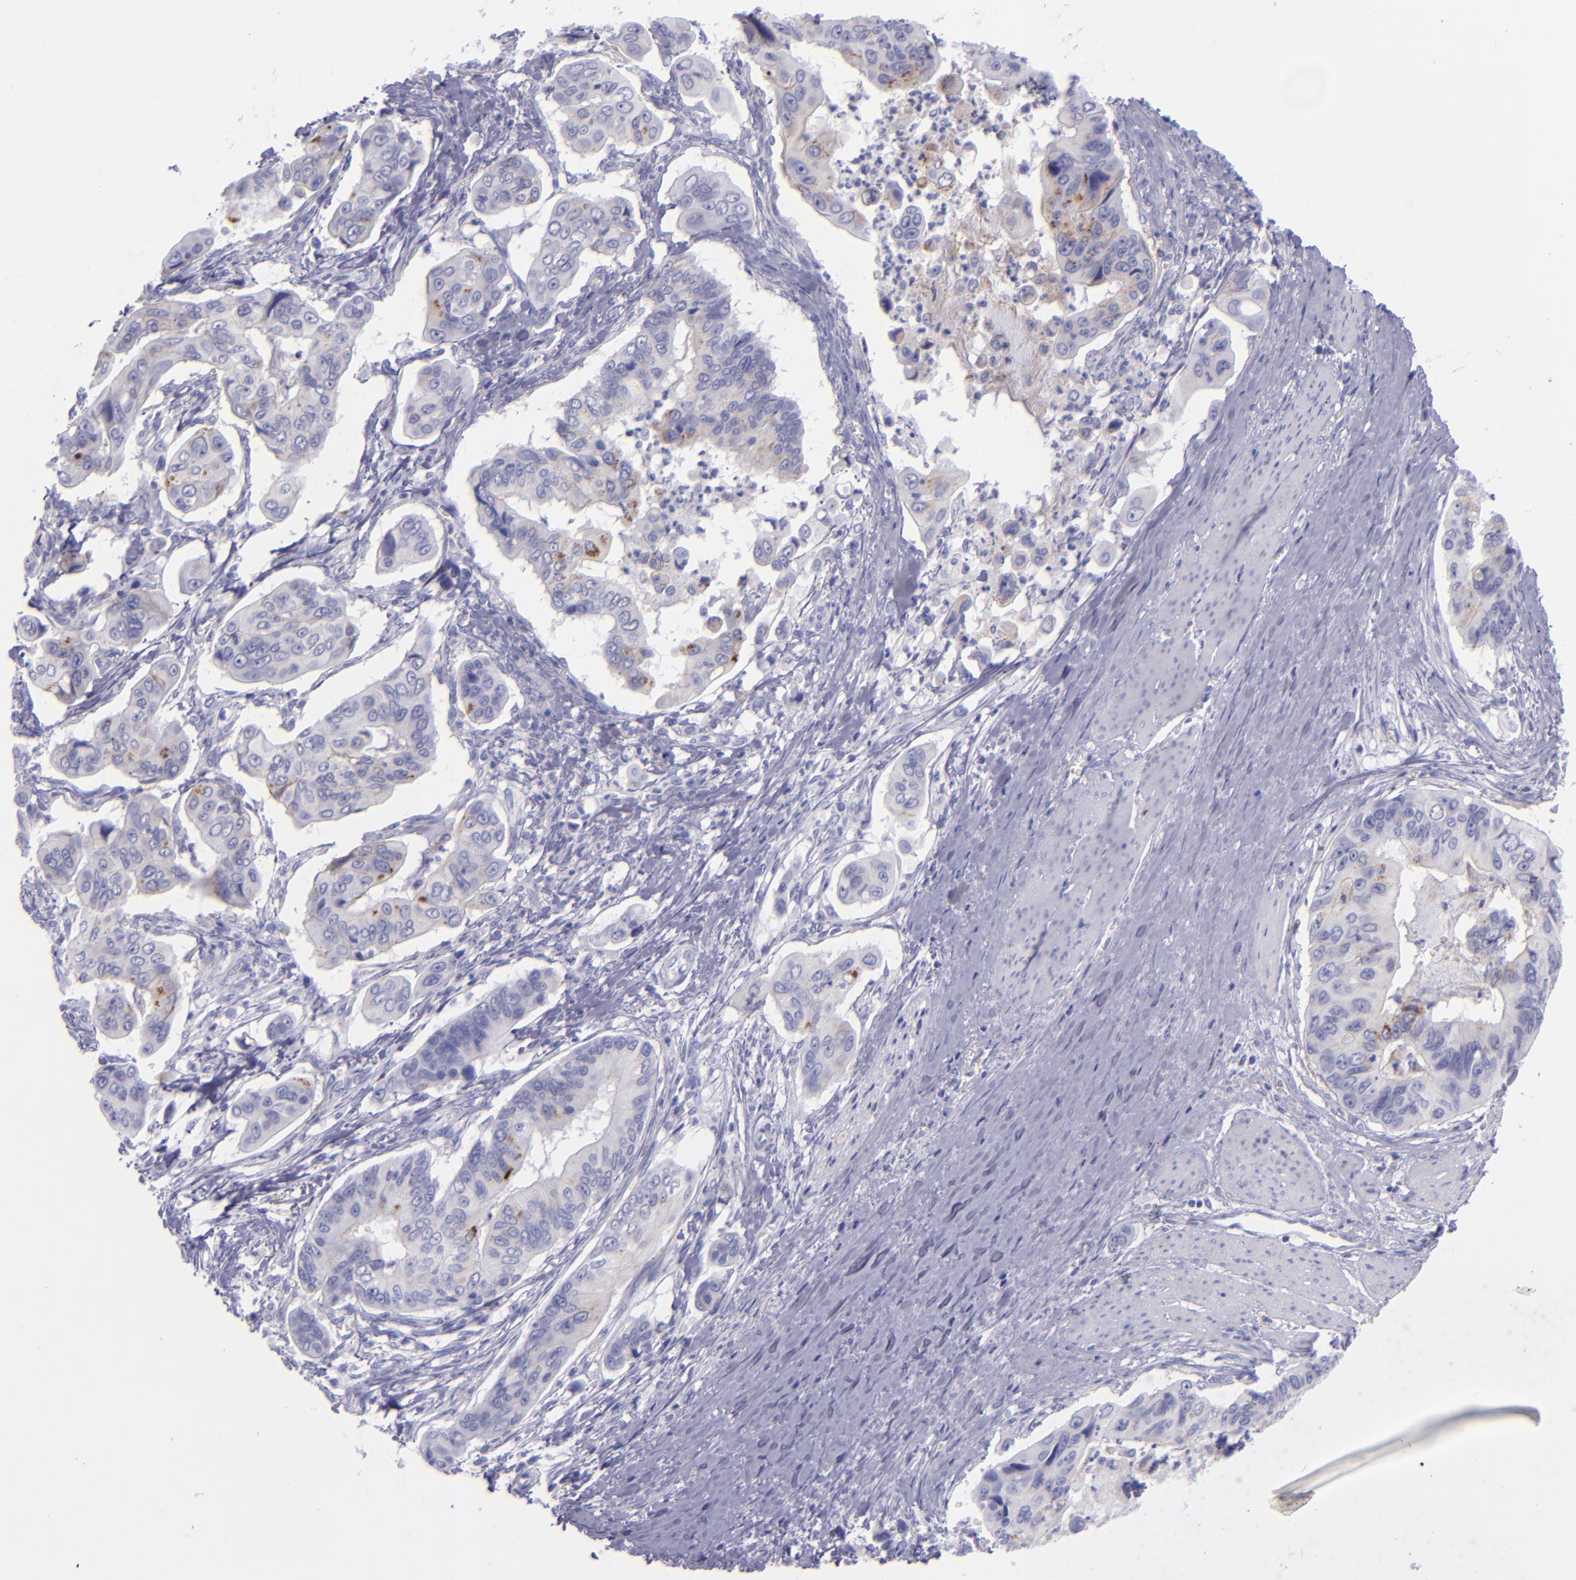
{"staining": {"intensity": "negative", "quantity": "none", "location": "none"}, "tissue": "stomach cancer", "cell_type": "Tumor cells", "image_type": "cancer", "snomed": [{"axis": "morphology", "description": "Adenocarcinoma, NOS"}, {"axis": "topography", "description": "Stomach, upper"}], "caption": "This is an immunohistochemistry (IHC) photomicrograph of human stomach cancer (adenocarcinoma). There is no staining in tumor cells.", "gene": "CD82", "patient": {"sex": "male", "age": 80}}